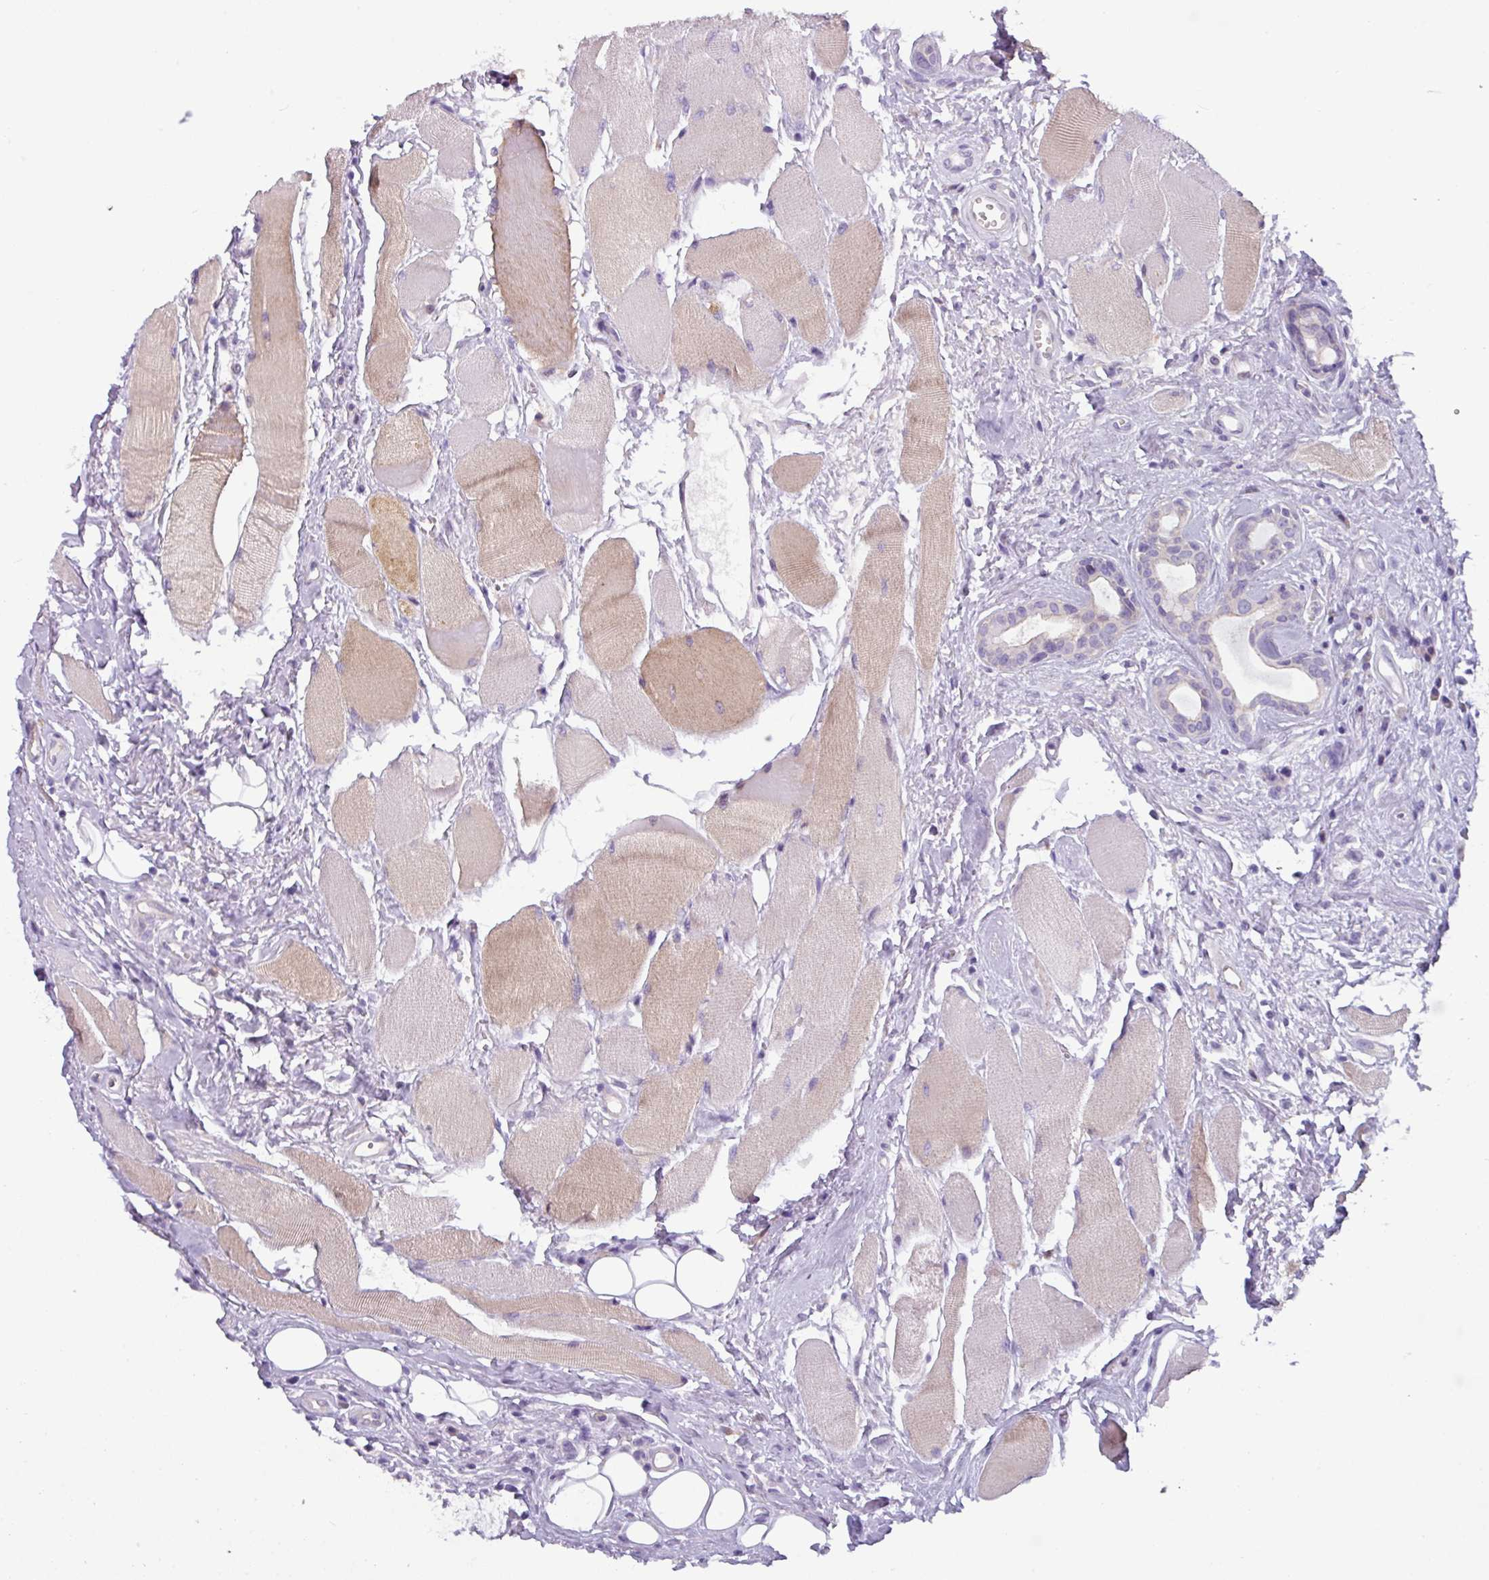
{"staining": {"intensity": "negative", "quantity": "none", "location": "none"}, "tissue": "head and neck cancer", "cell_type": "Tumor cells", "image_type": "cancer", "snomed": [{"axis": "morphology", "description": "Squamous cell carcinoma, NOS"}, {"axis": "topography", "description": "Head-Neck"}], "caption": "Immunohistochemistry (IHC) image of neoplastic tissue: head and neck cancer (squamous cell carcinoma) stained with DAB demonstrates no significant protein positivity in tumor cells. (IHC, brightfield microscopy, high magnification).", "gene": "RGS16", "patient": {"sex": "female", "age": 73}}